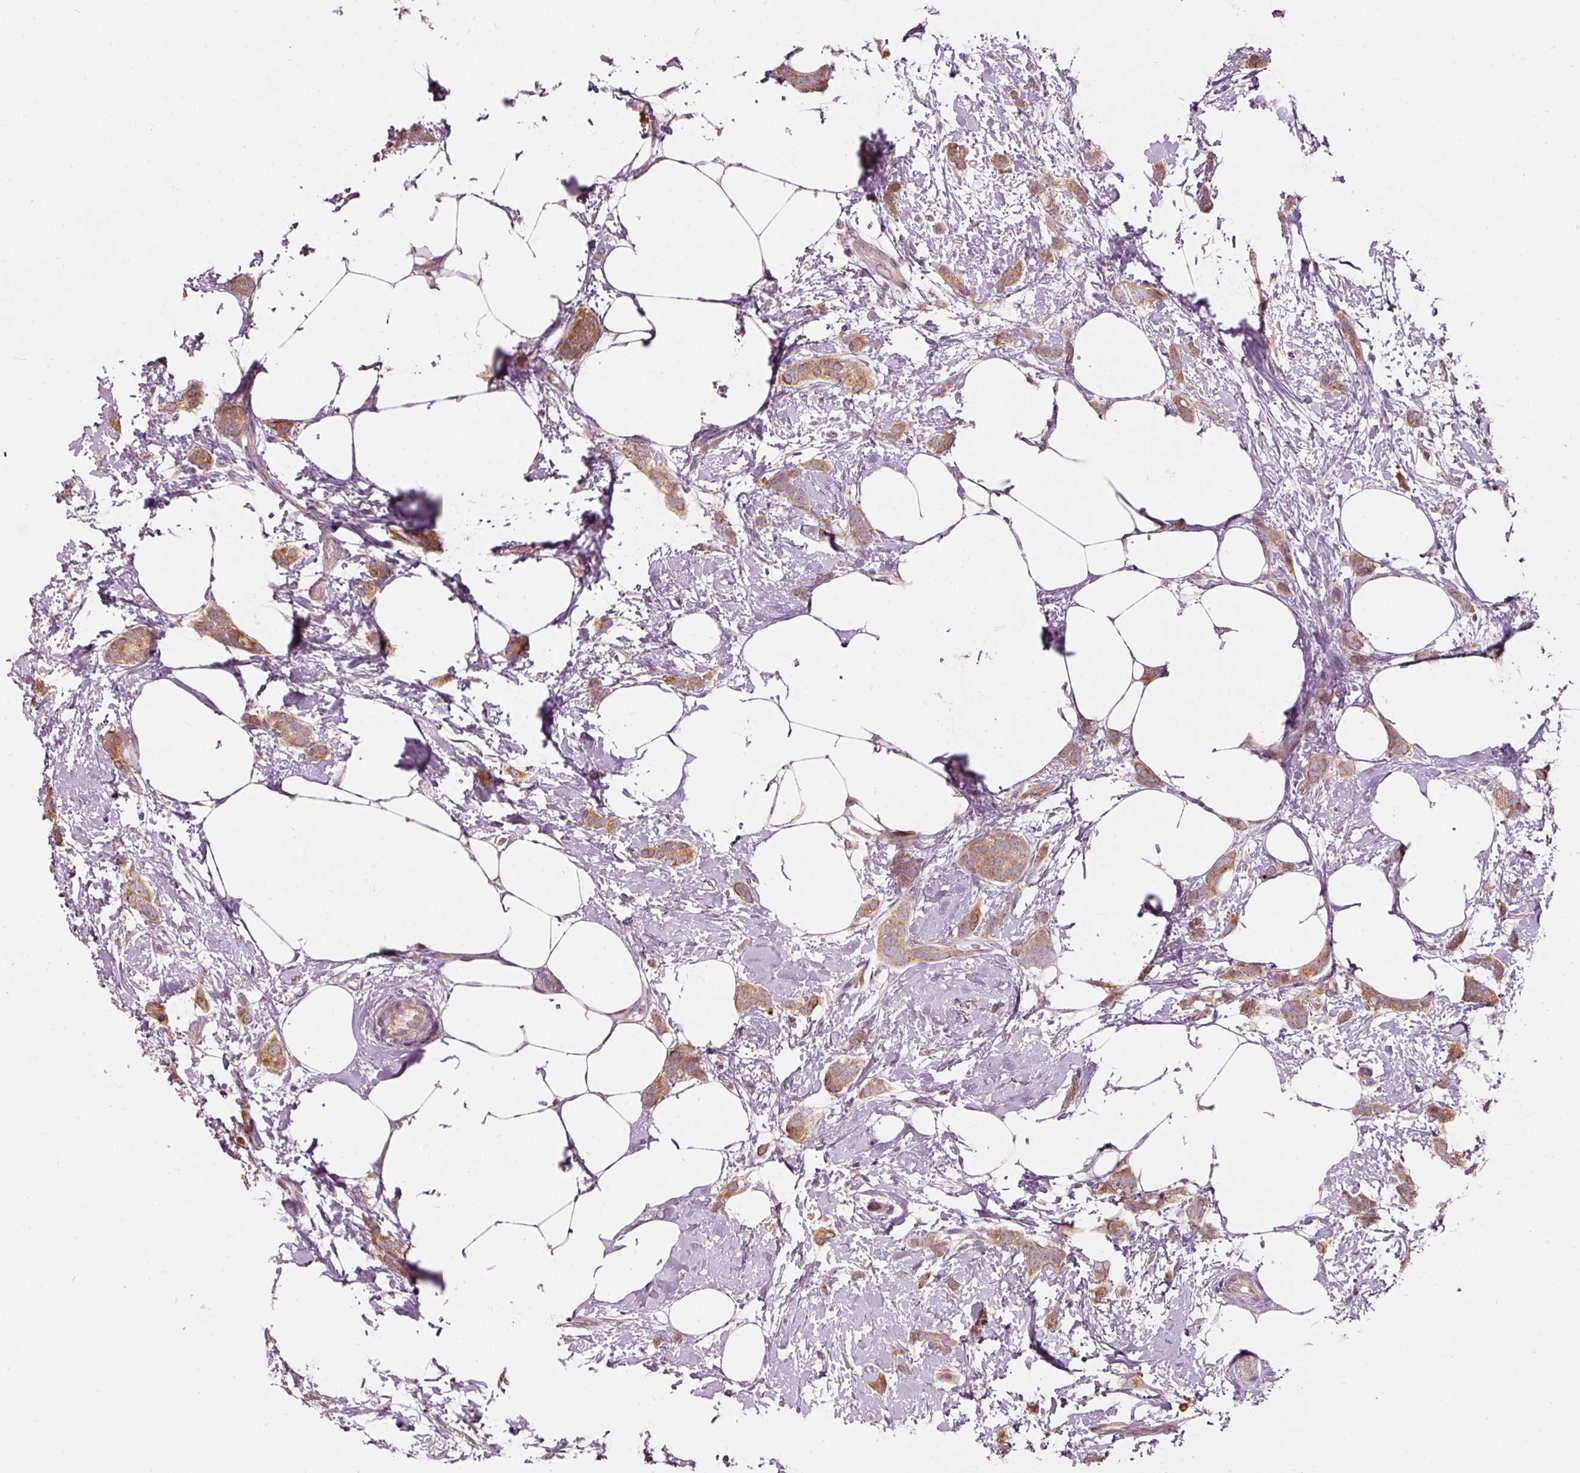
{"staining": {"intensity": "moderate", "quantity": ">75%", "location": "cytoplasmic/membranous"}, "tissue": "breast cancer", "cell_type": "Tumor cells", "image_type": "cancer", "snomed": [{"axis": "morphology", "description": "Duct carcinoma"}, {"axis": "topography", "description": "Breast"}], "caption": "Immunohistochemistry (IHC) staining of breast cancer, which demonstrates medium levels of moderate cytoplasmic/membranous positivity in about >75% of tumor cells indicating moderate cytoplasmic/membranous protein positivity. The staining was performed using DAB (3,3'-diaminobenzidine) (brown) for protein detection and nuclei were counterstained in hematoxylin (blue).", "gene": "MAP10", "patient": {"sex": "female", "age": 72}}